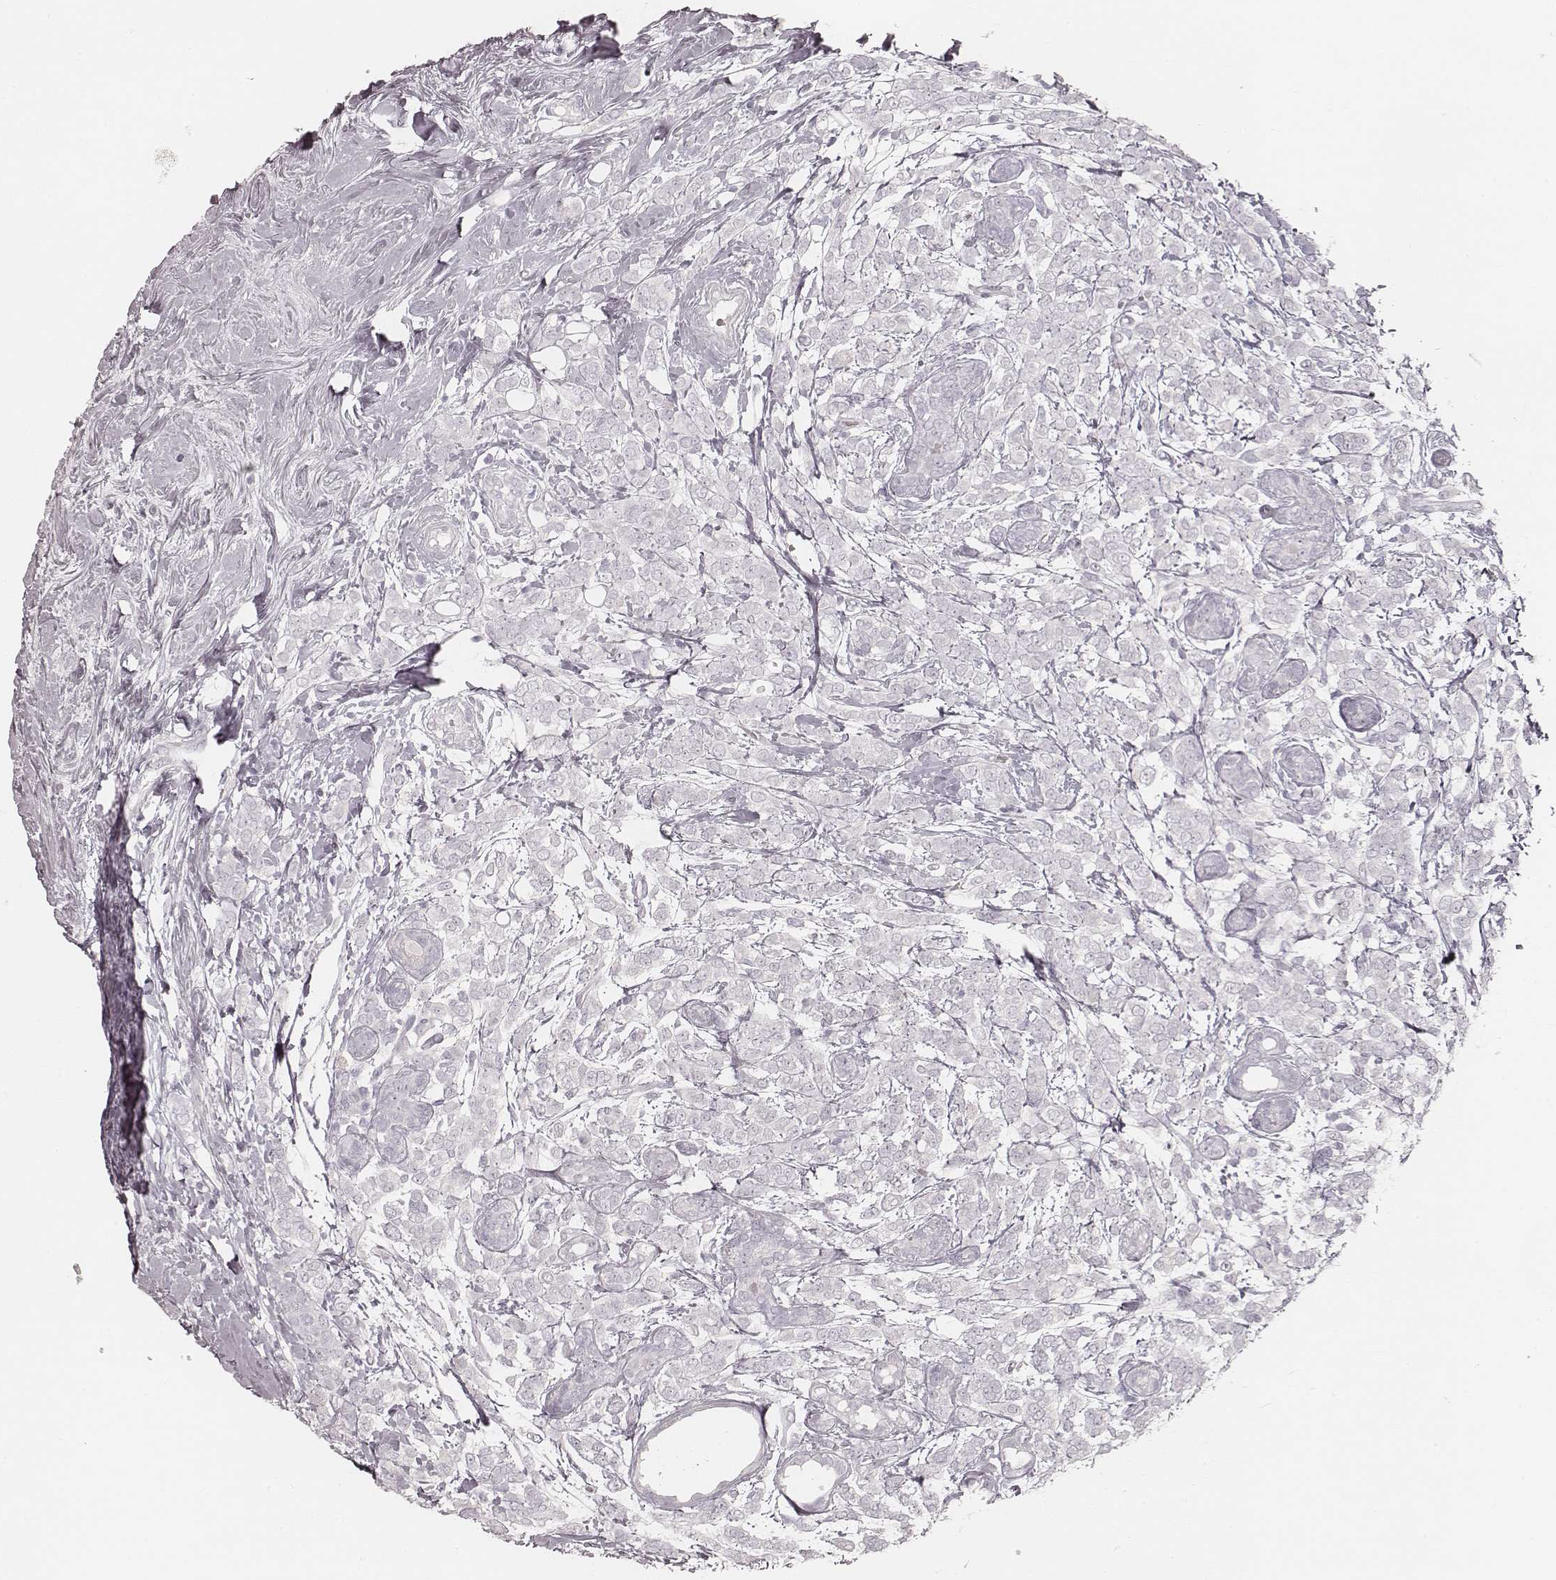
{"staining": {"intensity": "negative", "quantity": "none", "location": "none"}, "tissue": "breast cancer", "cell_type": "Tumor cells", "image_type": "cancer", "snomed": [{"axis": "morphology", "description": "Lobular carcinoma"}, {"axis": "topography", "description": "Breast"}], "caption": "Lobular carcinoma (breast) was stained to show a protein in brown. There is no significant expression in tumor cells.", "gene": "KRT72", "patient": {"sex": "female", "age": 49}}